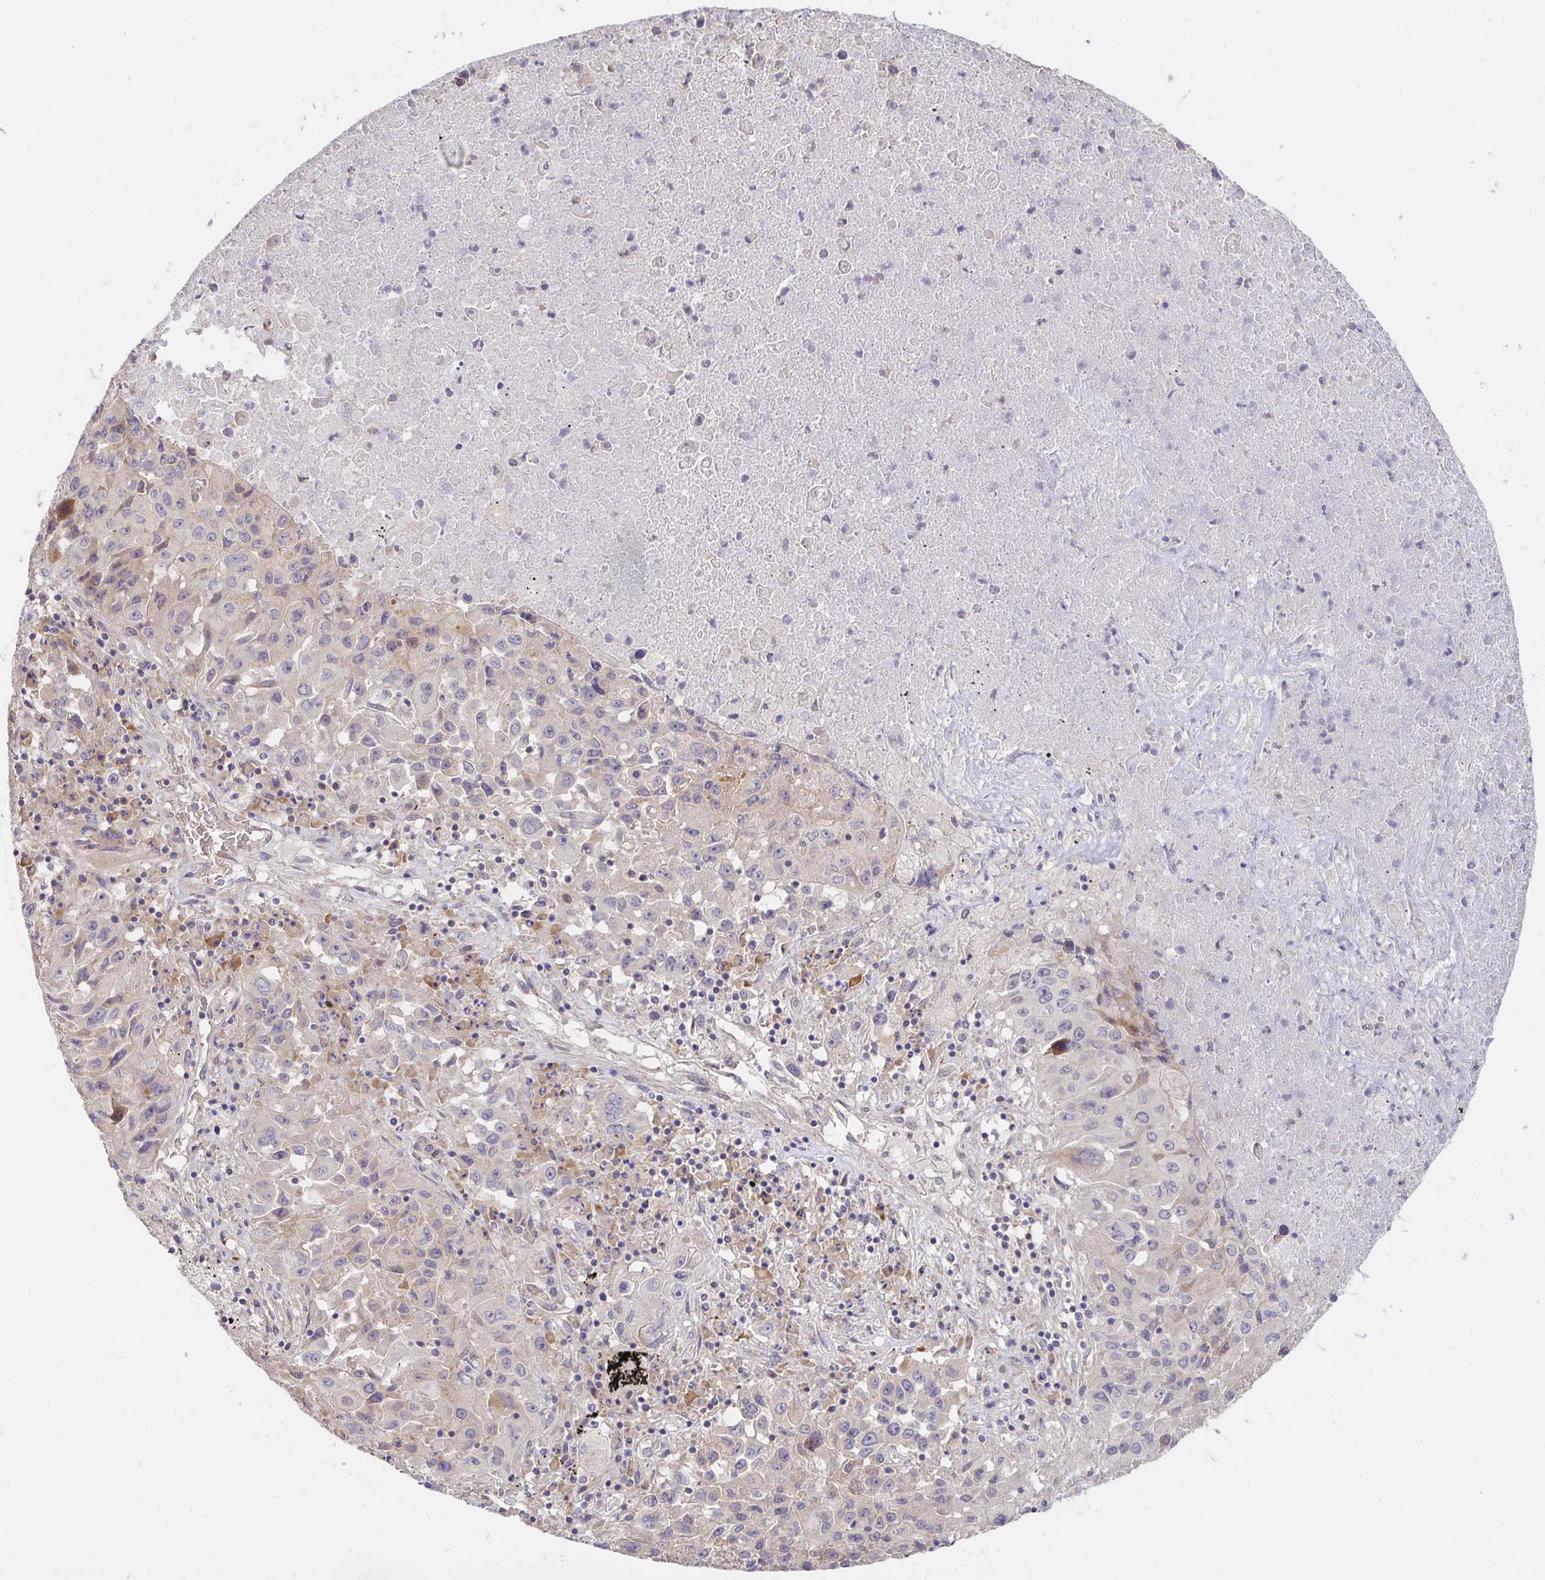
{"staining": {"intensity": "negative", "quantity": "none", "location": "none"}, "tissue": "lung cancer", "cell_type": "Tumor cells", "image_type": "cancer", "snomed": [{"axis": "morphology", "description": "Squamous cell carcinoma, NOS"}, {"axis": "topography", "description": "Lung"}], "caption": "An image of human lung cancer is negative for staining in tumor cells. (DAB (3,3'-diaminobenzidine) immunohistochemistry (IHC) visualized using brightfield microscopy, high magnification).", "gene": "ZDHHC11", "patient": {"sex": "male", "age": 63}}